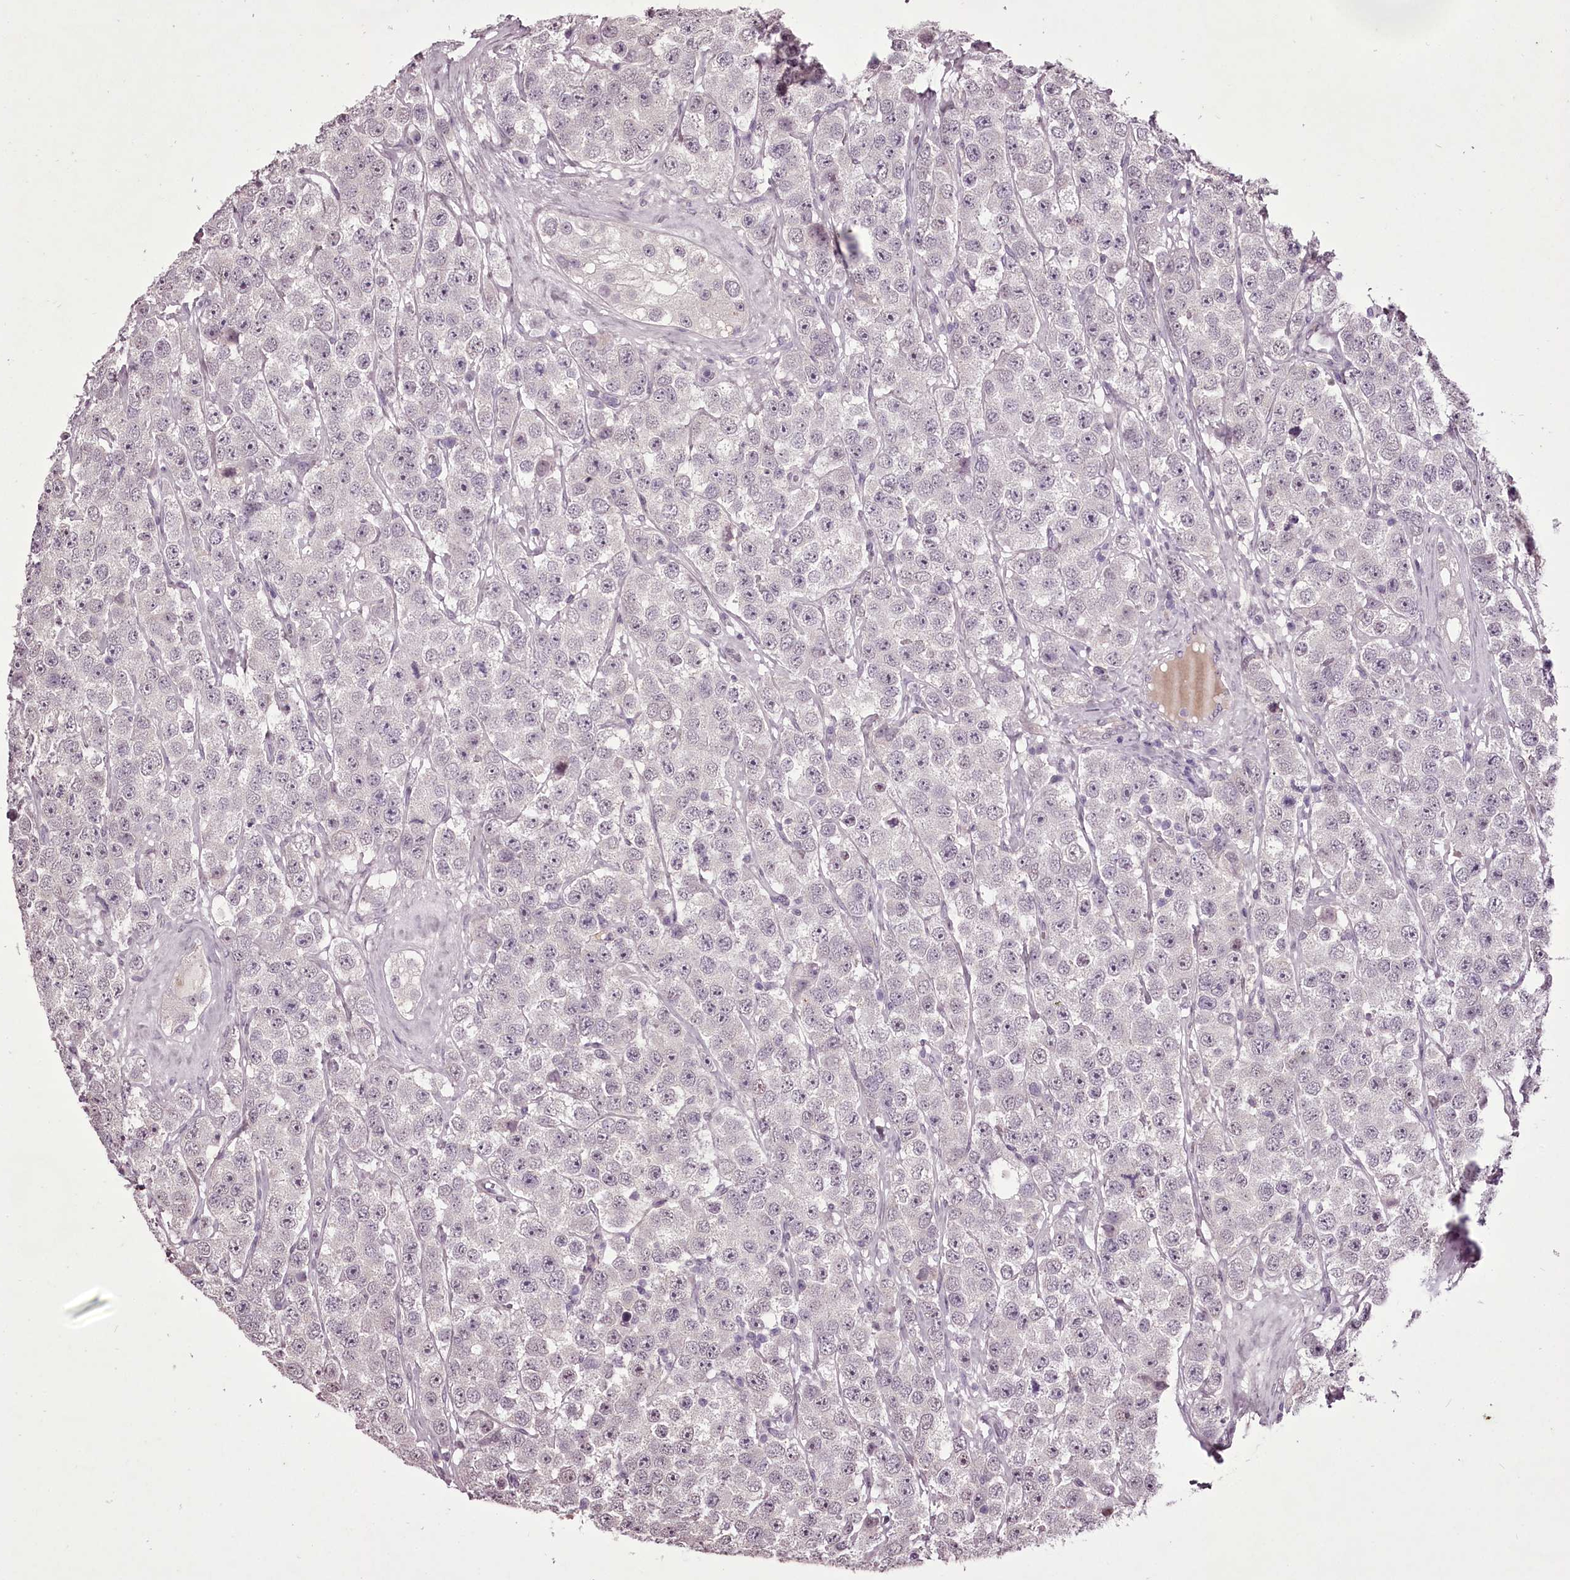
{"staining": {"intensity": "negative", "quantity": "none", "location": "none"}, "tissue": "testis cancer", "cell_type": "Tumor cells", "image_type": "cancer", "snomed": [{"axis": "morphology", "description": "Seminoma, NOS"}, {"axis": "topography", "description": "Testis"}], "caption": "DAB immunohistochemical staining of human seminoma (testis) shows no significant expression in tumor cells.", "gene": "C1orf56", "patient": {"sex": "male", "age": 28}}